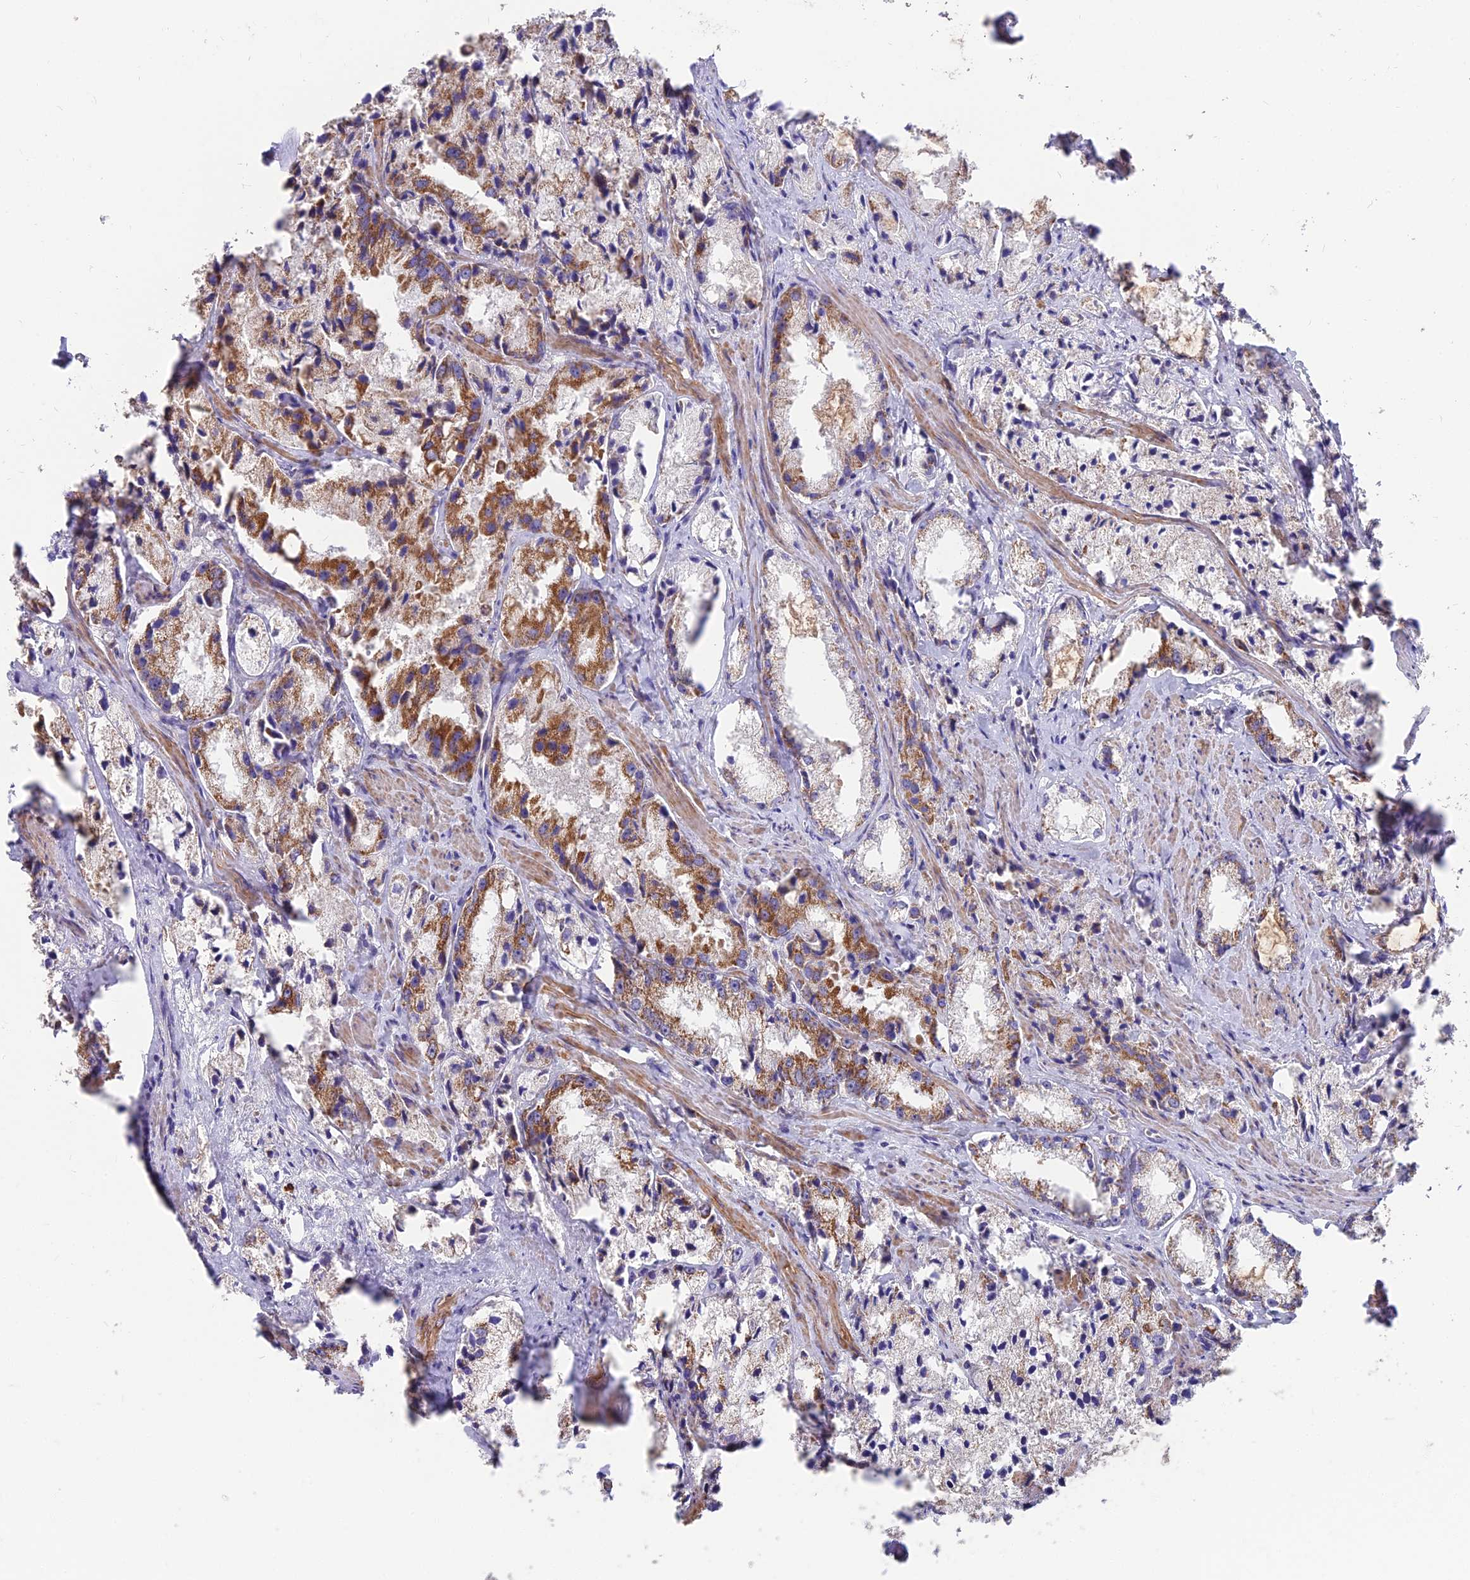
{"staining": {"intensity": "moderate", "quantity": "25%-75%", "location": "cytoplasmic/membranous"}, "tissue": "prostate cancer", "cell_type": "Tumor cells", "image_type": "cancer", "snomed": [{"axis": "morphology", "description": "Adenocarcinoma, High grade"}, {"axis": "topography", "description": "Prostate"}], "caption": "Immunohistochemistry (IHC) of prostate cancer reveals medium levels of moderate cytoplasmic/membranous staining in about 25%-75% of tumor cells. Nuclei are stained in blue.", "gene": "IFT22", "patient": {"sex": "male", "age": 66}}